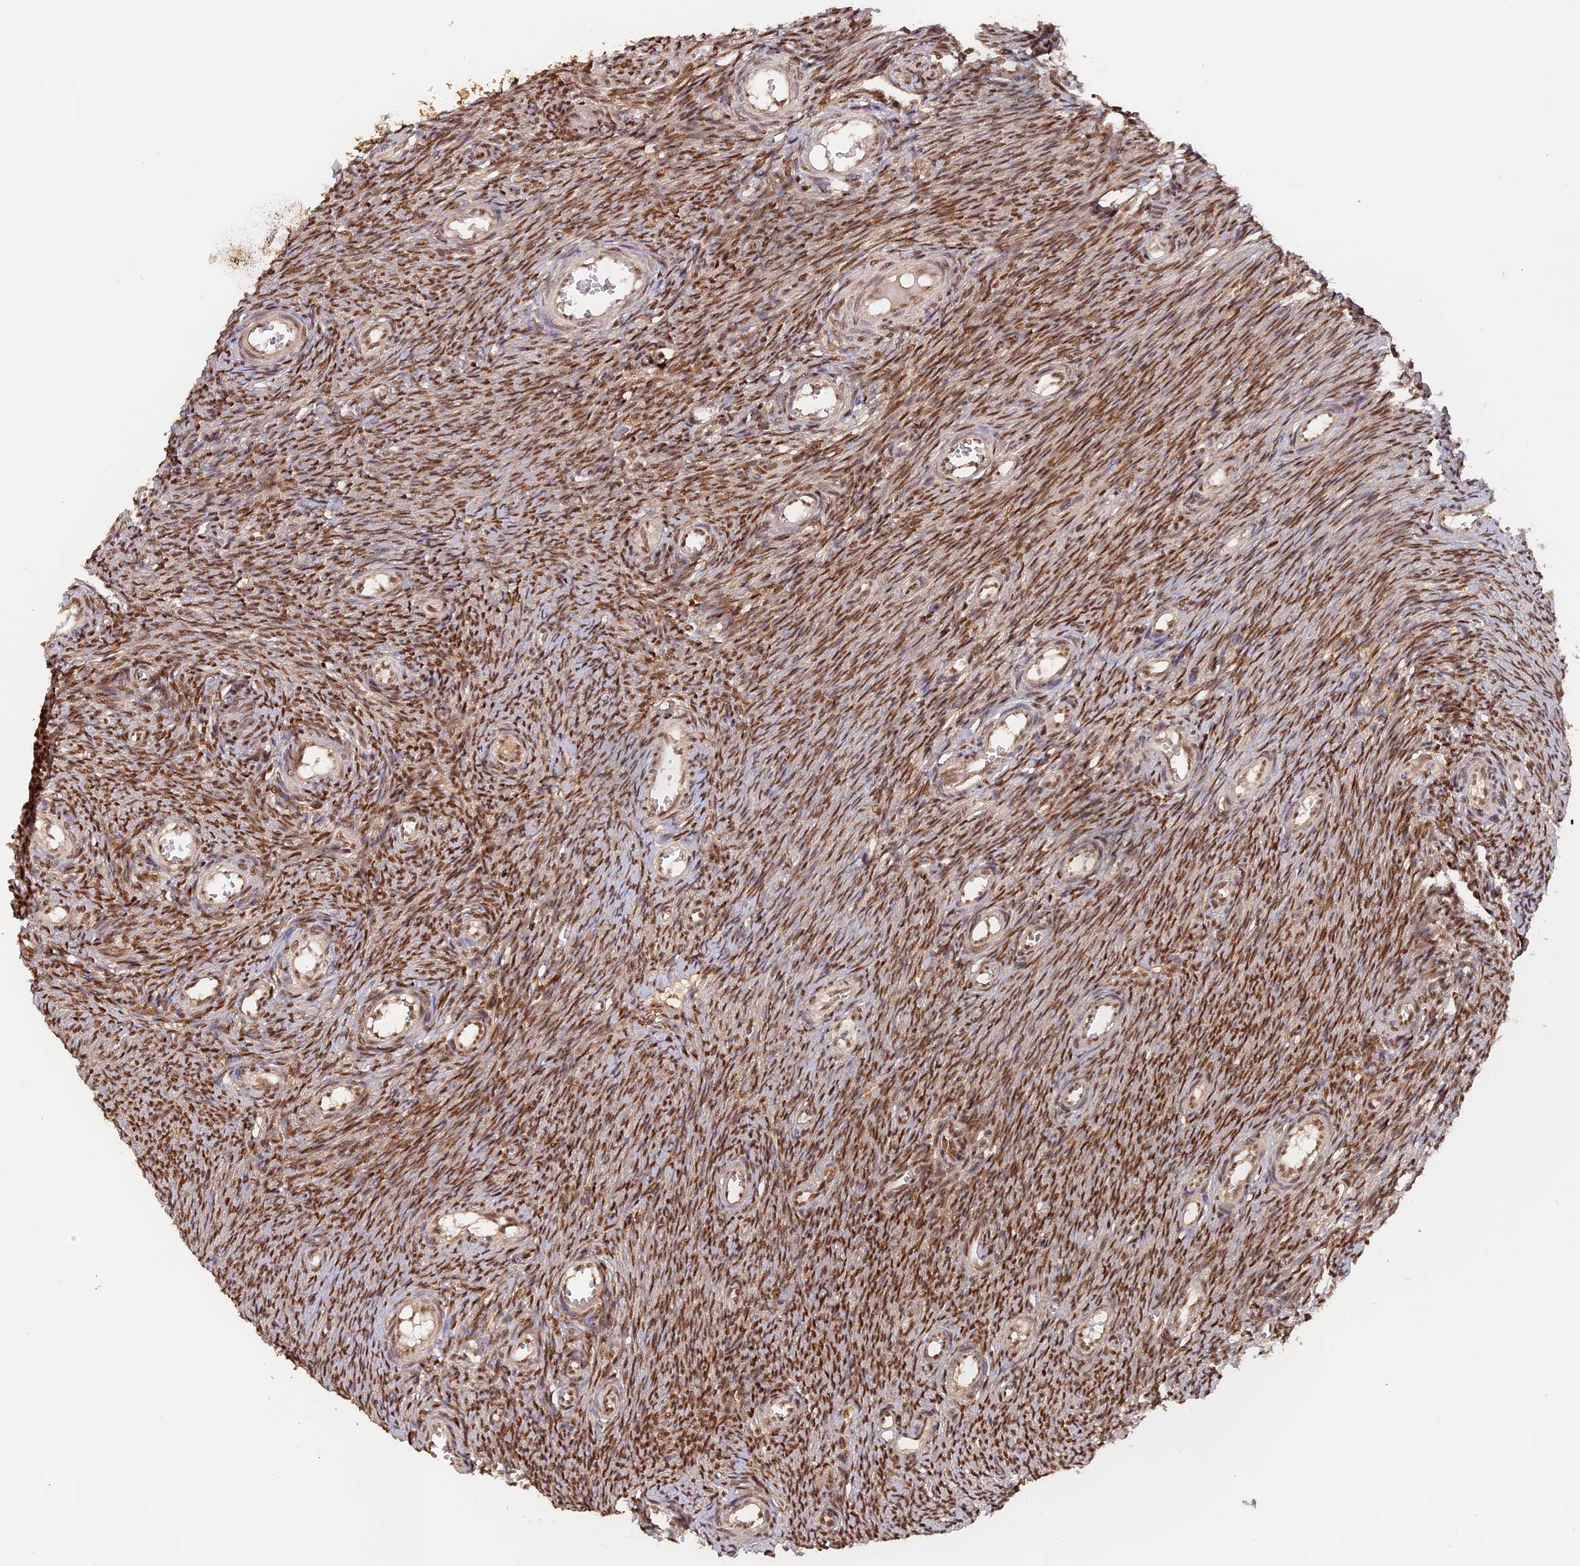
{"staining": {"intensity": "strong", "quantity": ">75%", "location": "nuclear"}, "tissue": "ovary", "cell_type": "Ovarian stroma cells", "image_type": "normal", "snomed": [{"axis": "morphology", "description": "Normal tissue, NOS"}, {"axis": "topography", "description": "Ovary"}], "caption": "IHC of benign ovary exhibits high levels of strong nuclear staining in approximately >75% of ovarian stroma cells.", "gene": "MYBL2", "patient": {"sex": "female", "age": 44}}